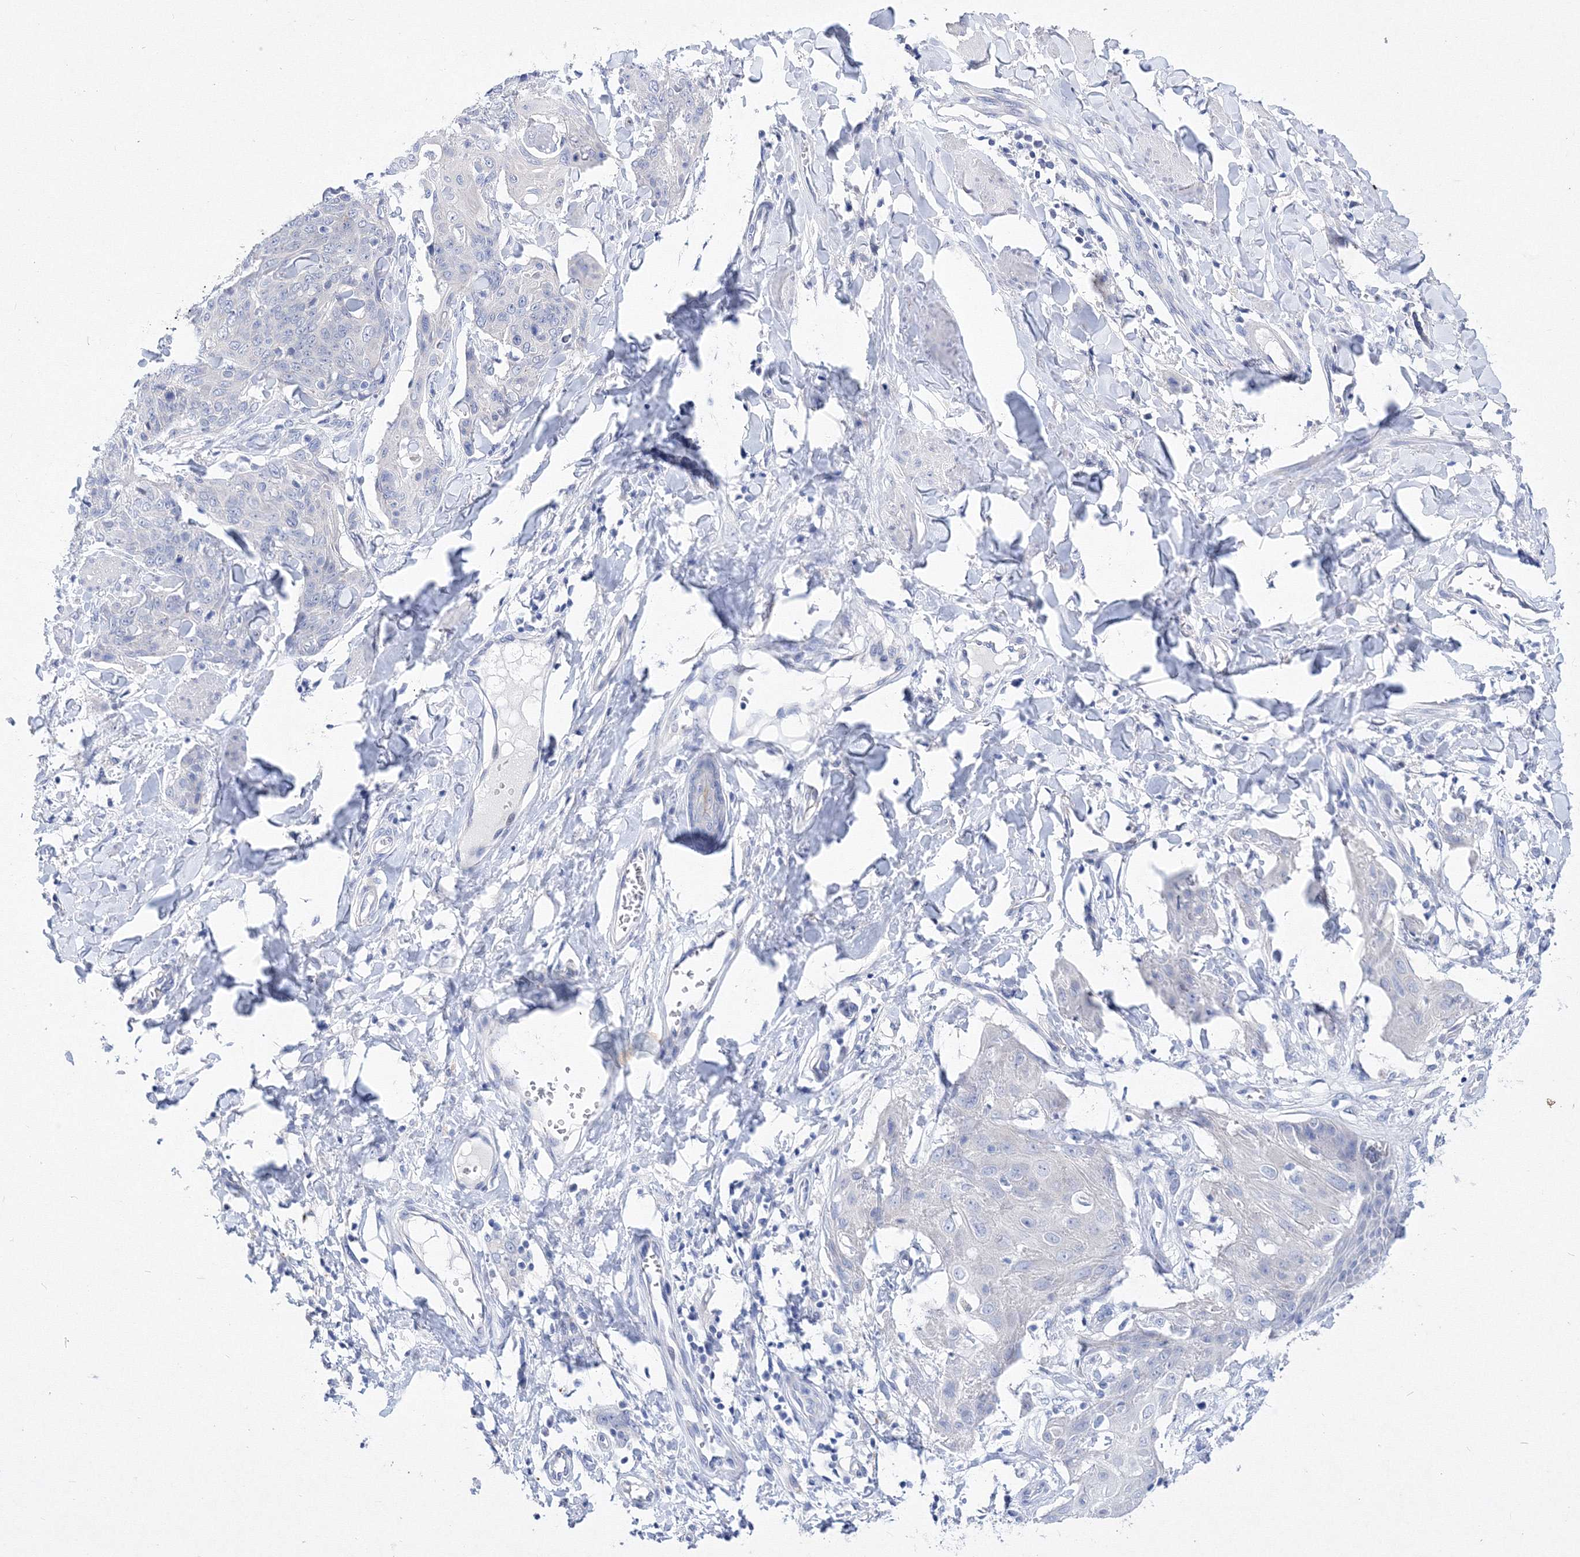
{"staining": {"intensity": "negative", "quantity": "none", "location": "none"}, "tissue": "skin cancer", "cell_type": "Tumor cells", "image_type": "cancer", "snomed": [{"axis": "morphology", "description": "Squamous cell carcinoma, NOS"}, {"axis": "topography", "description": "Skin"}, {"axis": "topography", "description": "Vulva"}], "caption": "This is an IHC histopathology image of skin squamous cell carcinoma. There is no staining in tumor cells.", "gene": "GPN1", "patient": {"sex": "female", "age": 85}}